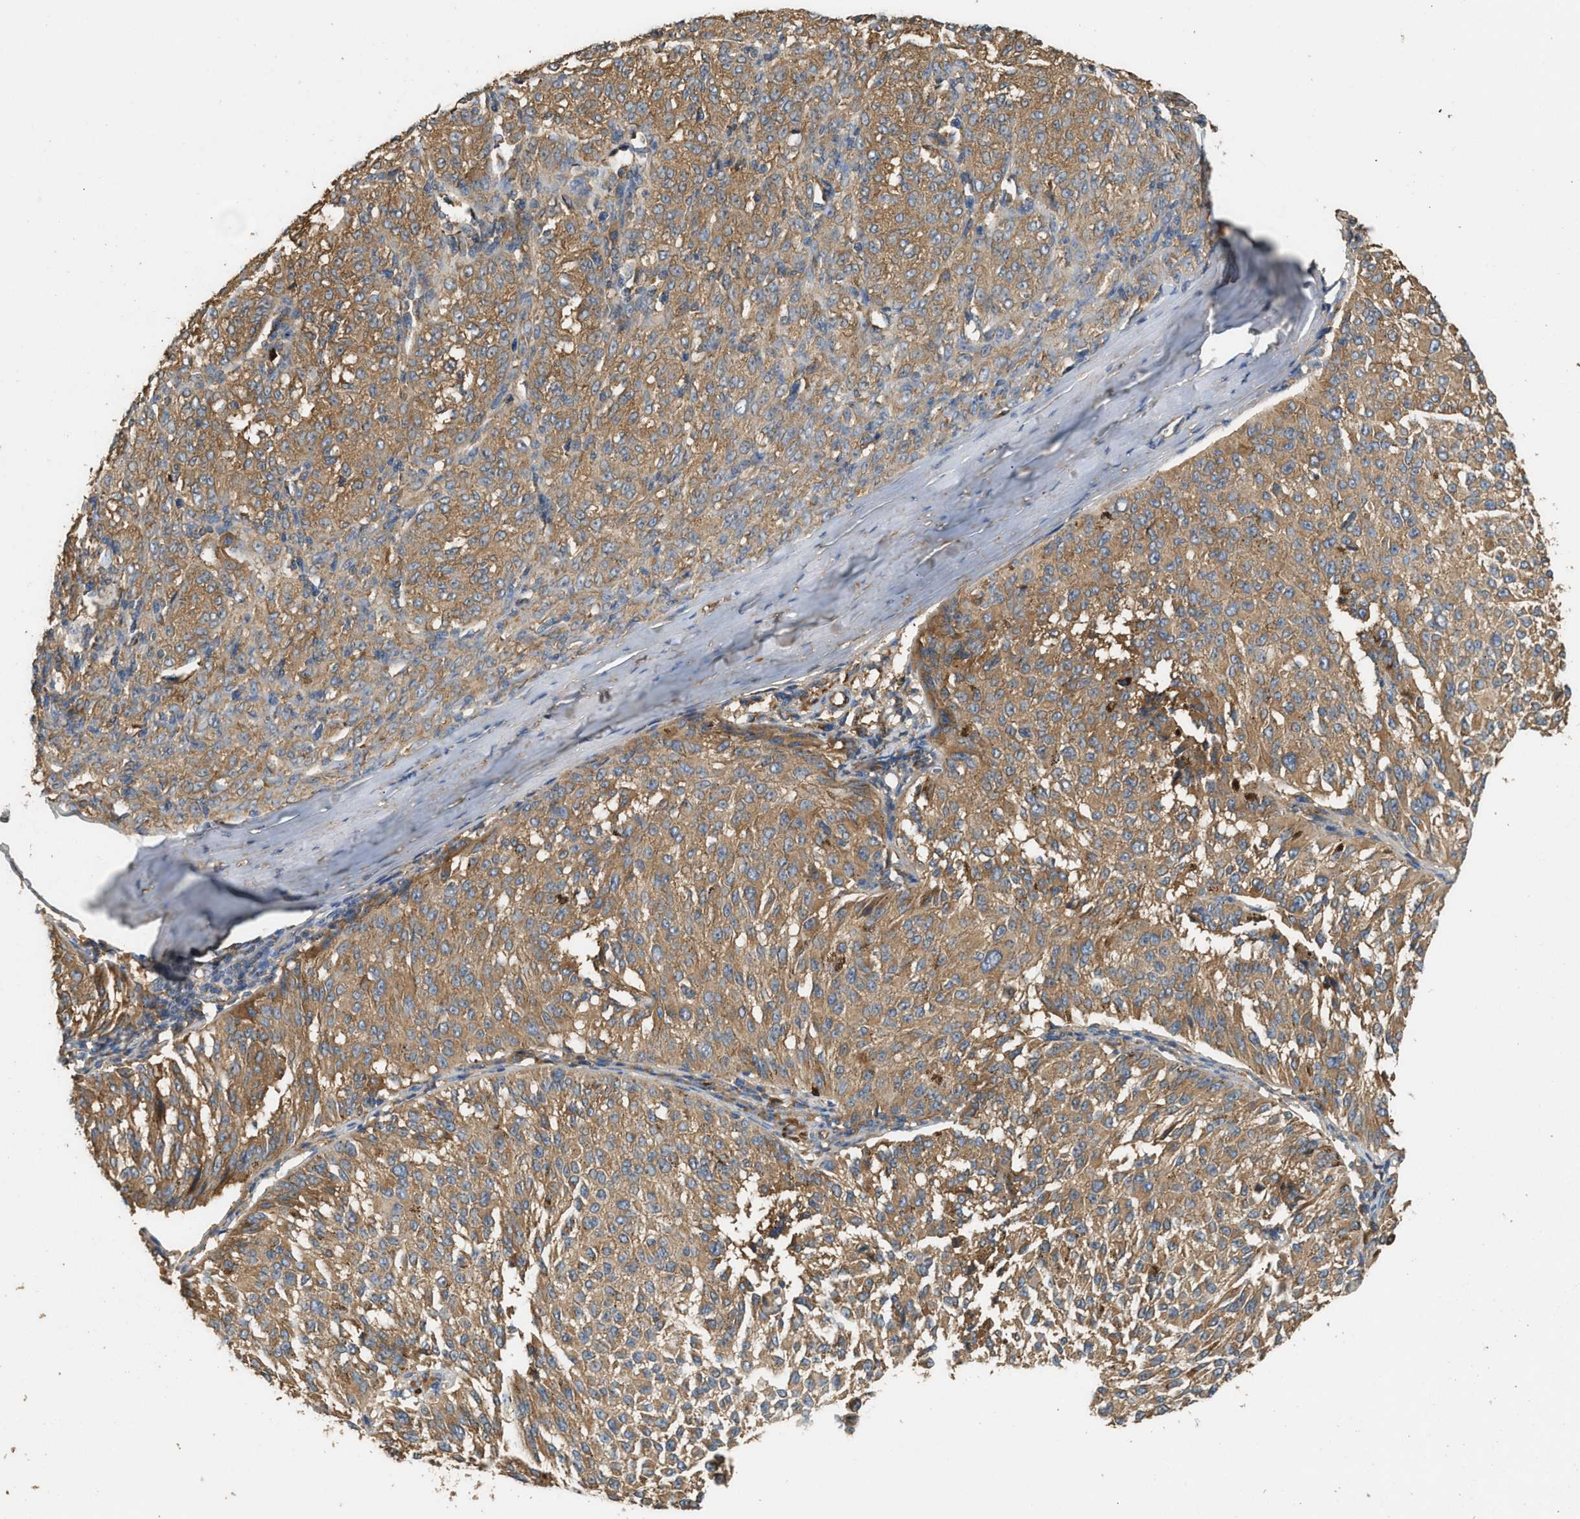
{"staining": {"intensity": "moderate", "quantity": ">75%", "location": "cytoplasmic/membranous"}, "tissue": "melanoma", "cell_type": "Tumor cells", "image_type": "cancer", "snomed": [{"axis": "morphology", "description": "Malignant melanoma, NOS"}, {"axis": "topography", "description": "Skin"}], "caption": "Malignant melanoma tissue demonstrates moderate cytoplasmic/membranous expression in approximately >75% of tumor cells, visualized by immunohistochemistry. Immunohistochemistry stains the protein of interest in brown and the nuclei are stained blue.", "gene": "TMEM268", "patient": {"sex": "female", "age": 72}}